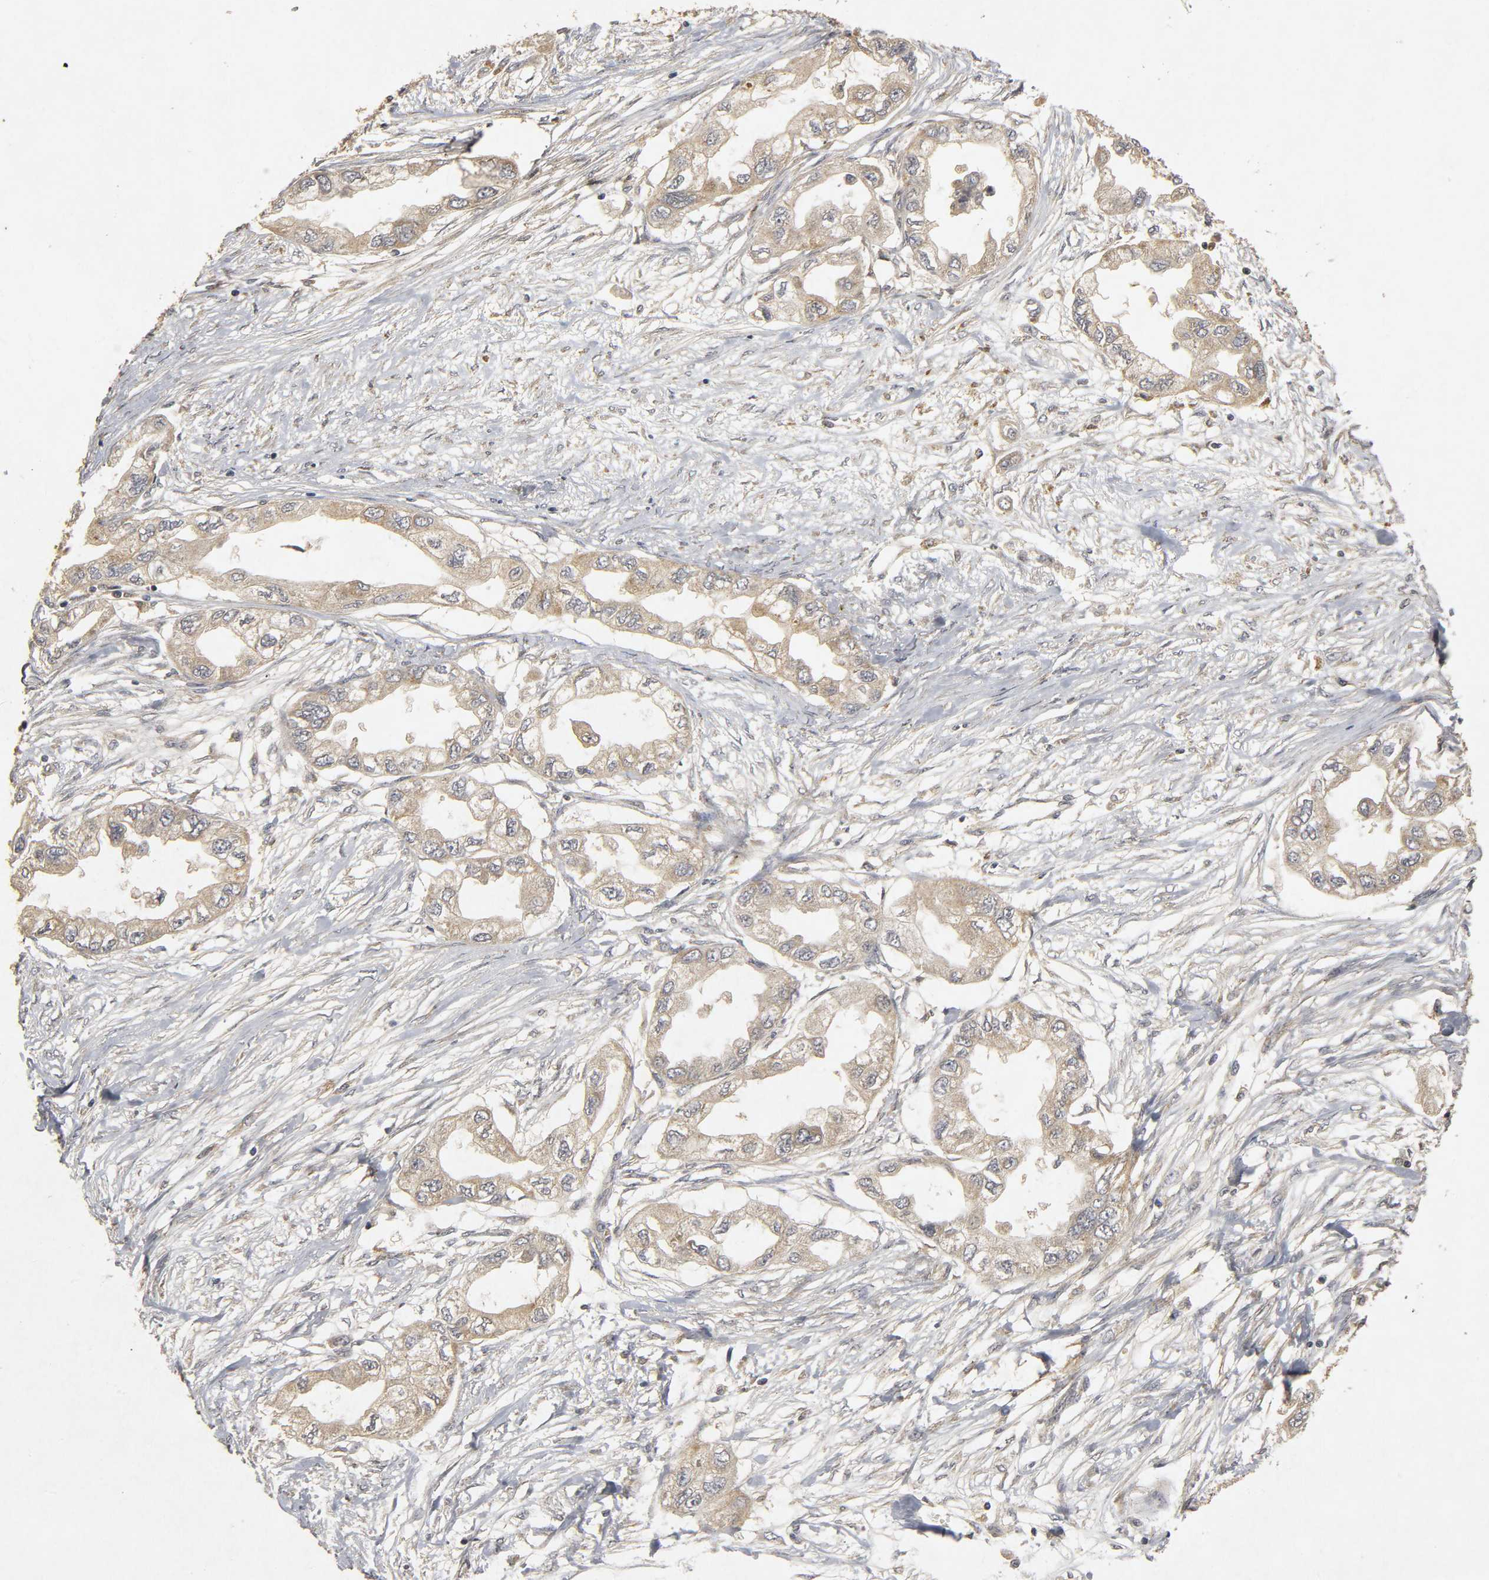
{"staining": {"intensity": "weak", "quantity": "25%-75%", "location": "cytoplasmic/membranous"}, "tissue": "endometrial cancer", "cell_type": "Tumor cells", "image_type": "cancer", "snomed": [{"axis": "morphology", "description": "Adenocarcinoma, NOS"}, {"axis": "topography", "description": "Endometrium"}], "caption": "Protein expression analysis of endometrial adenocarcinoma demonstrates weak cytoplasmic/membranous staining in about 25%-75% of tumor cells.", "gene": "TRAF6", "patient": {"sex": "female", "age": 67}}